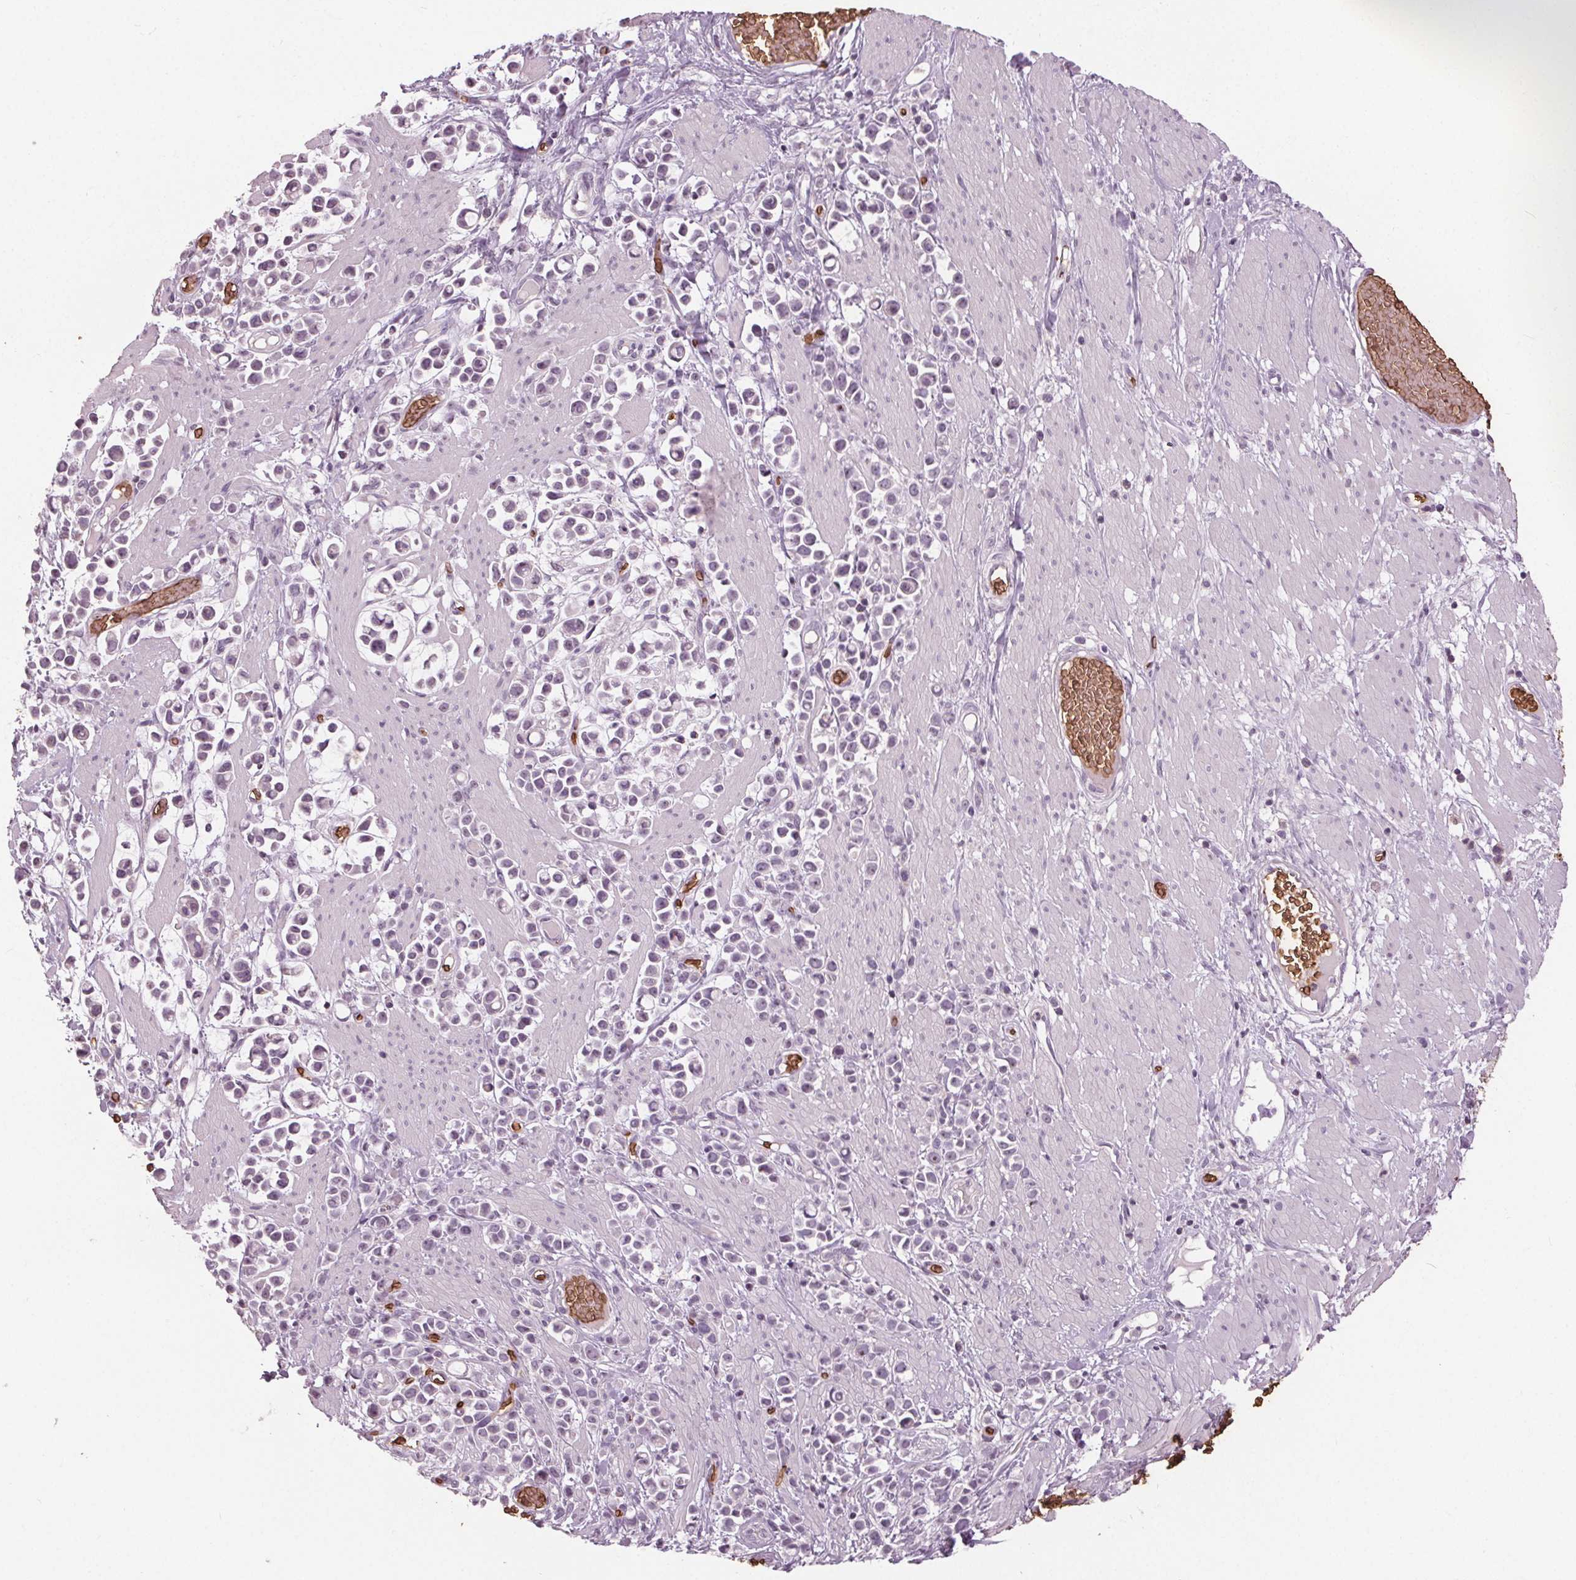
{"staining": {"intensity": "negative", "quantity": "none", "location": "none"}, "tissue": "stomach cancer", "cell_type": "Tumor cells", "image_type": "cancer", "snomed": [{"axis": "morphology", "description": "Adenocarcinoma, NOS"}, {"axis": "topography", "description": "Stomach"}], "caption": "IHC histopathology image of neoplastic tissue: stomach cancer (adenocarcinoma) stained with DAB exhibits no significant protein staining in tumor cells. Brightfield microscopy of IHC stained with DAB (3,3'-diaminobenzidine) (brown) and hematoxylin (blue), captured at high magnification.", "gene": "SLC4A1", "patient": {"sex": "male", "age": 82}}